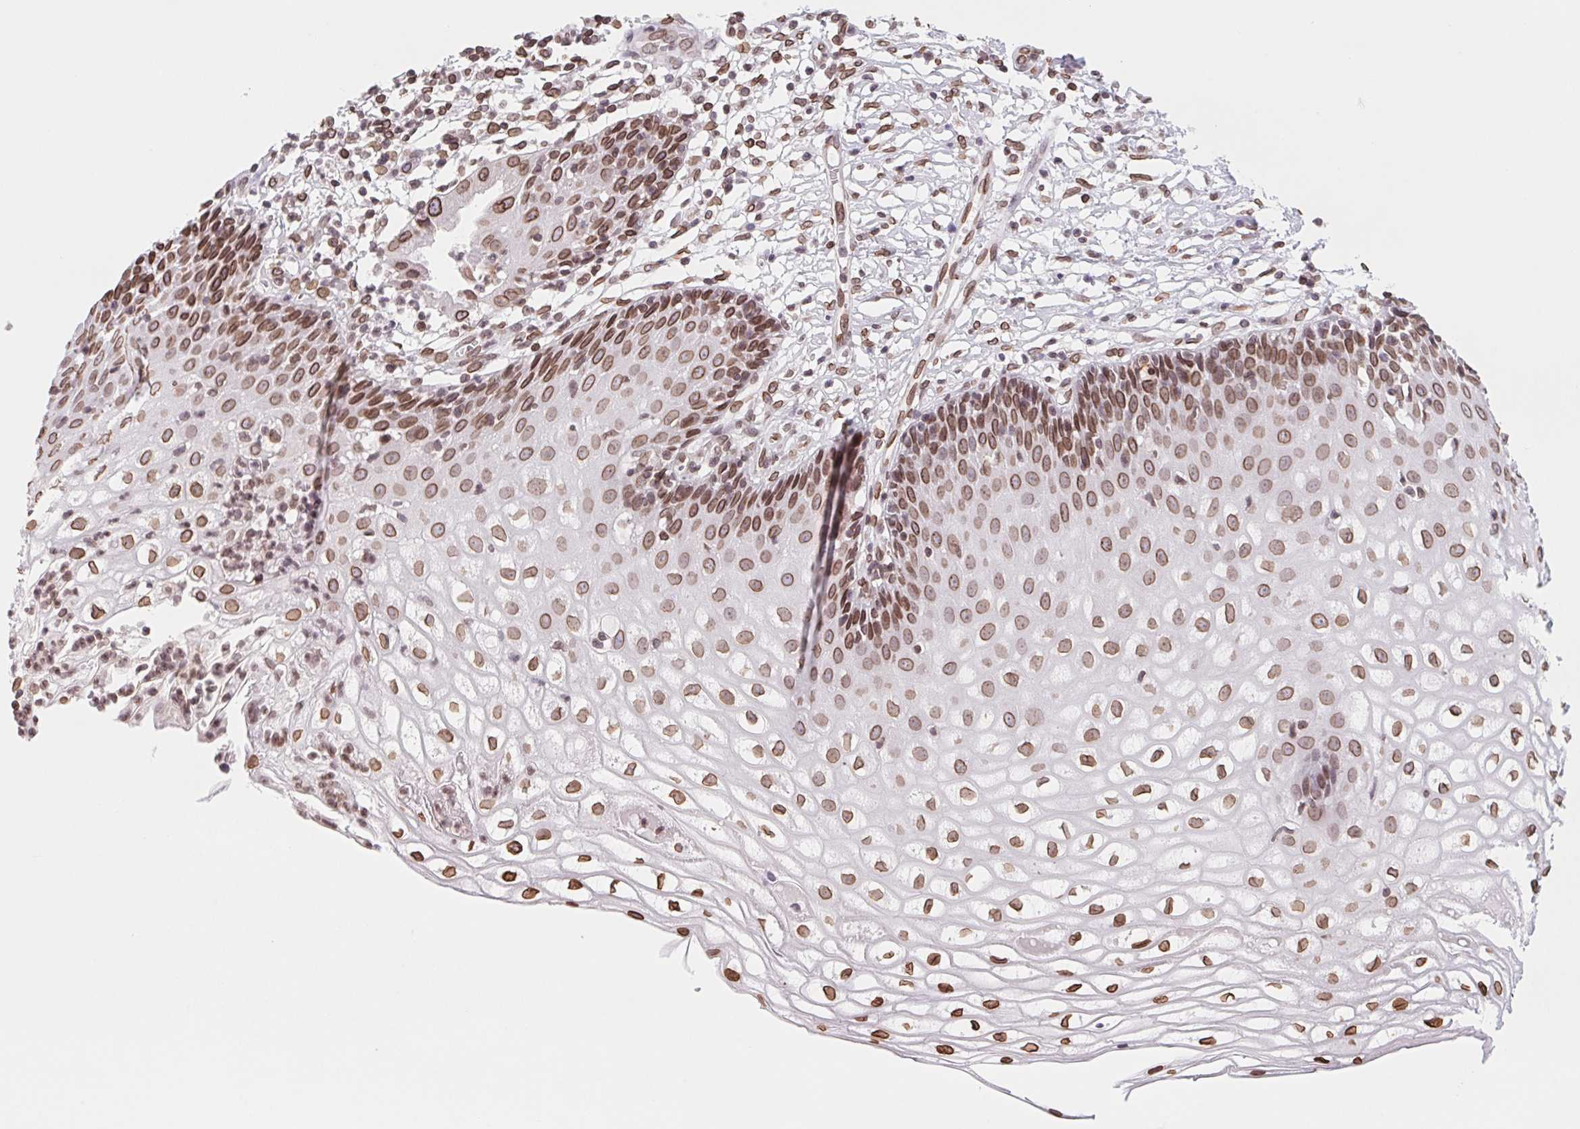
{"staining": {"intensity": "strong", "quantity": ">75%", "location": "nuclear"}, "tissue": "cervix", "cell_type": "Glandular cells", "image_type": "normal", "snomed": [{"axis": "morphology", "description": "Normal tissue, NOS"}, {"axis": "topography", "description": "Cervix"}], "caption": "DAB (3,3'-diaminobenzidine) immunohistochemical staining of unremarkable human cervix displays strong nuclear protein expression in approximately >75% of glandular cells. (DAB (3,3'-diaminobenzidine) IHC with brightfield microscopy, high magnification).", "gene": "LMNB2", "patient": {"sex": "female", "age": 36}}